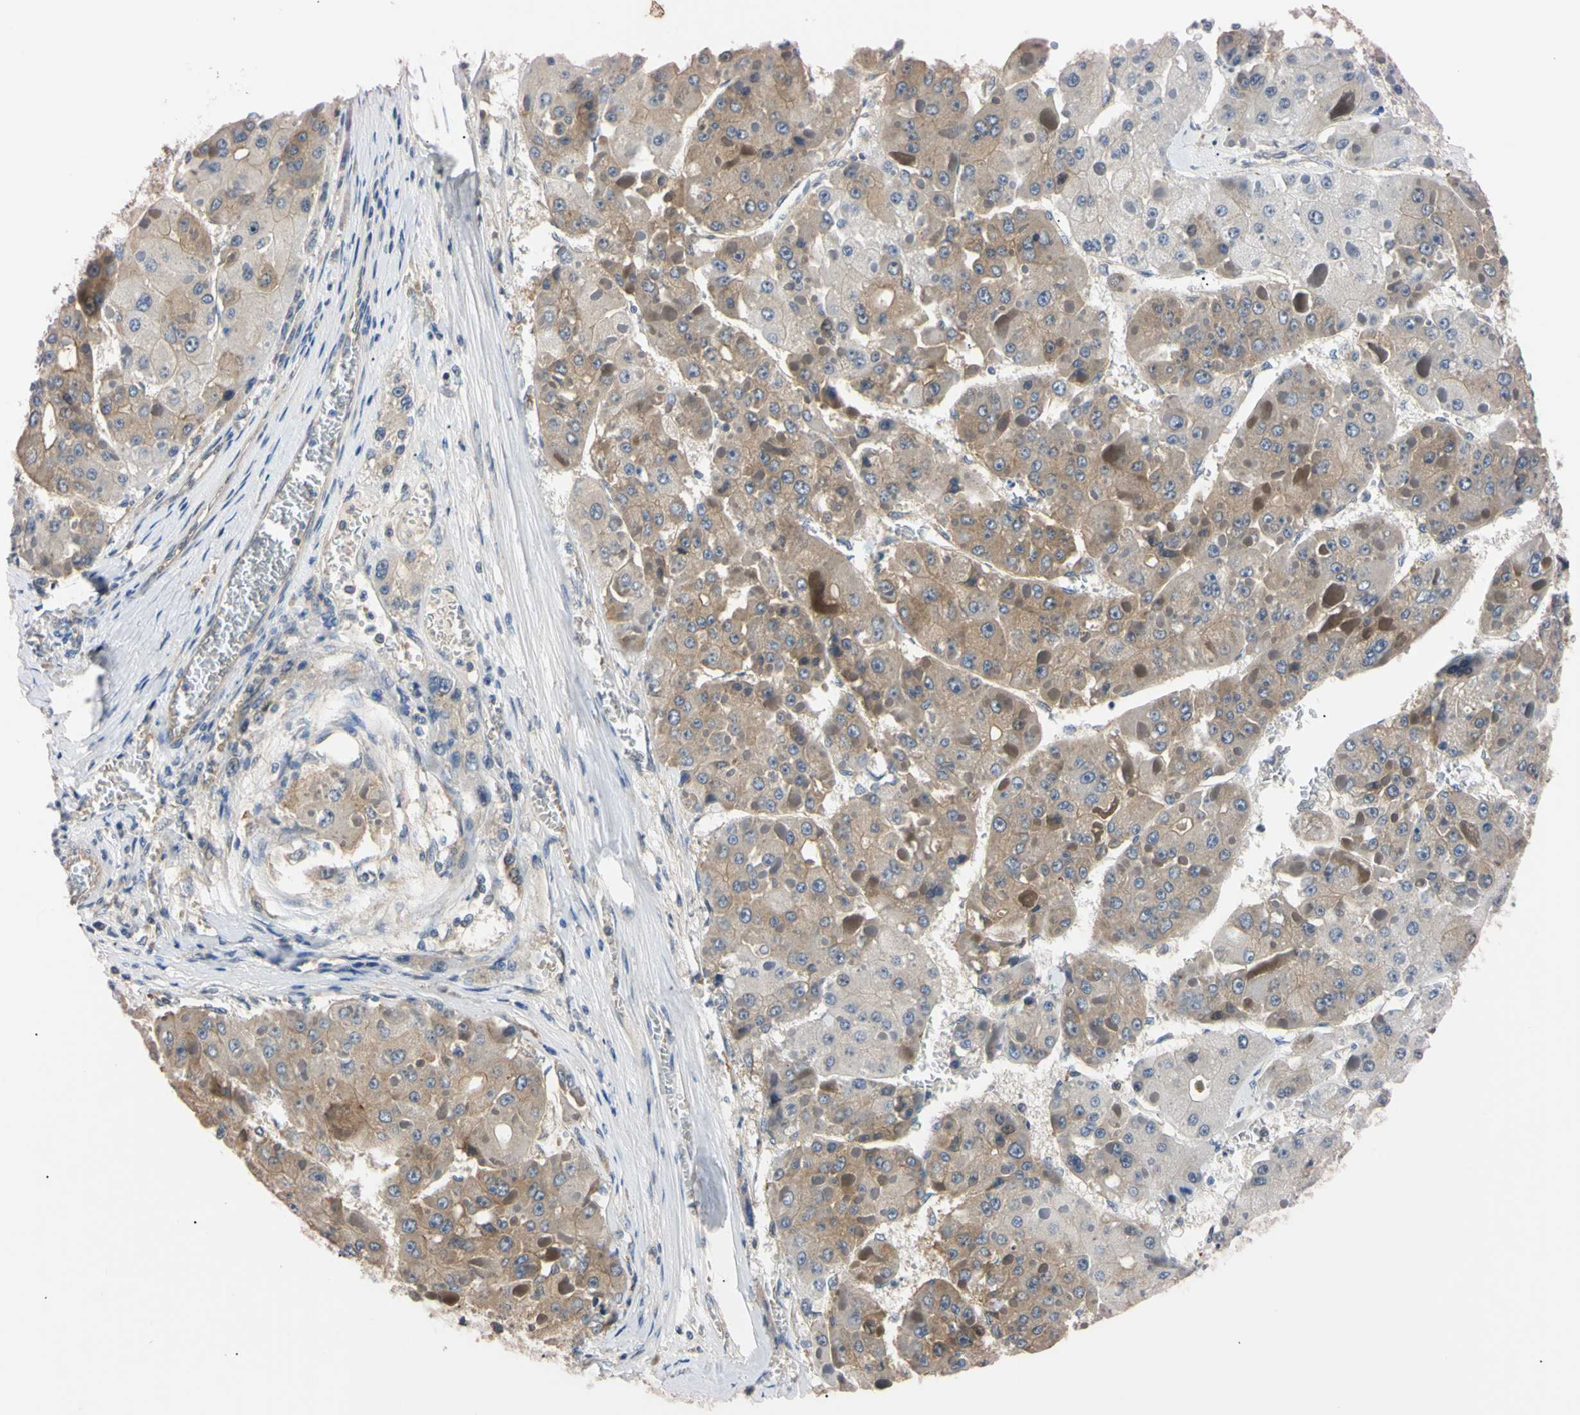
{"staining": {"intensity": "weak", "quantity": ">75%", "location": "cytoplasmic/membranous"}, "tissue": "liver cancer", "cell_type": "Tumor cells", "image_type": "cancer", "snomed": [{"axis": "morphology", "description": "Carcinoma, Hepatocellular, NOS"}, {"axis": "topography", "description": "Liver"}], "caption": "A brown stain highlights weak cytoplasmic/membranous positivity of a protein in human liver hepatocellular carcinoma tumor cells.", "gene": "RARS1", "patient": {"sex": "female", "age": 73}}